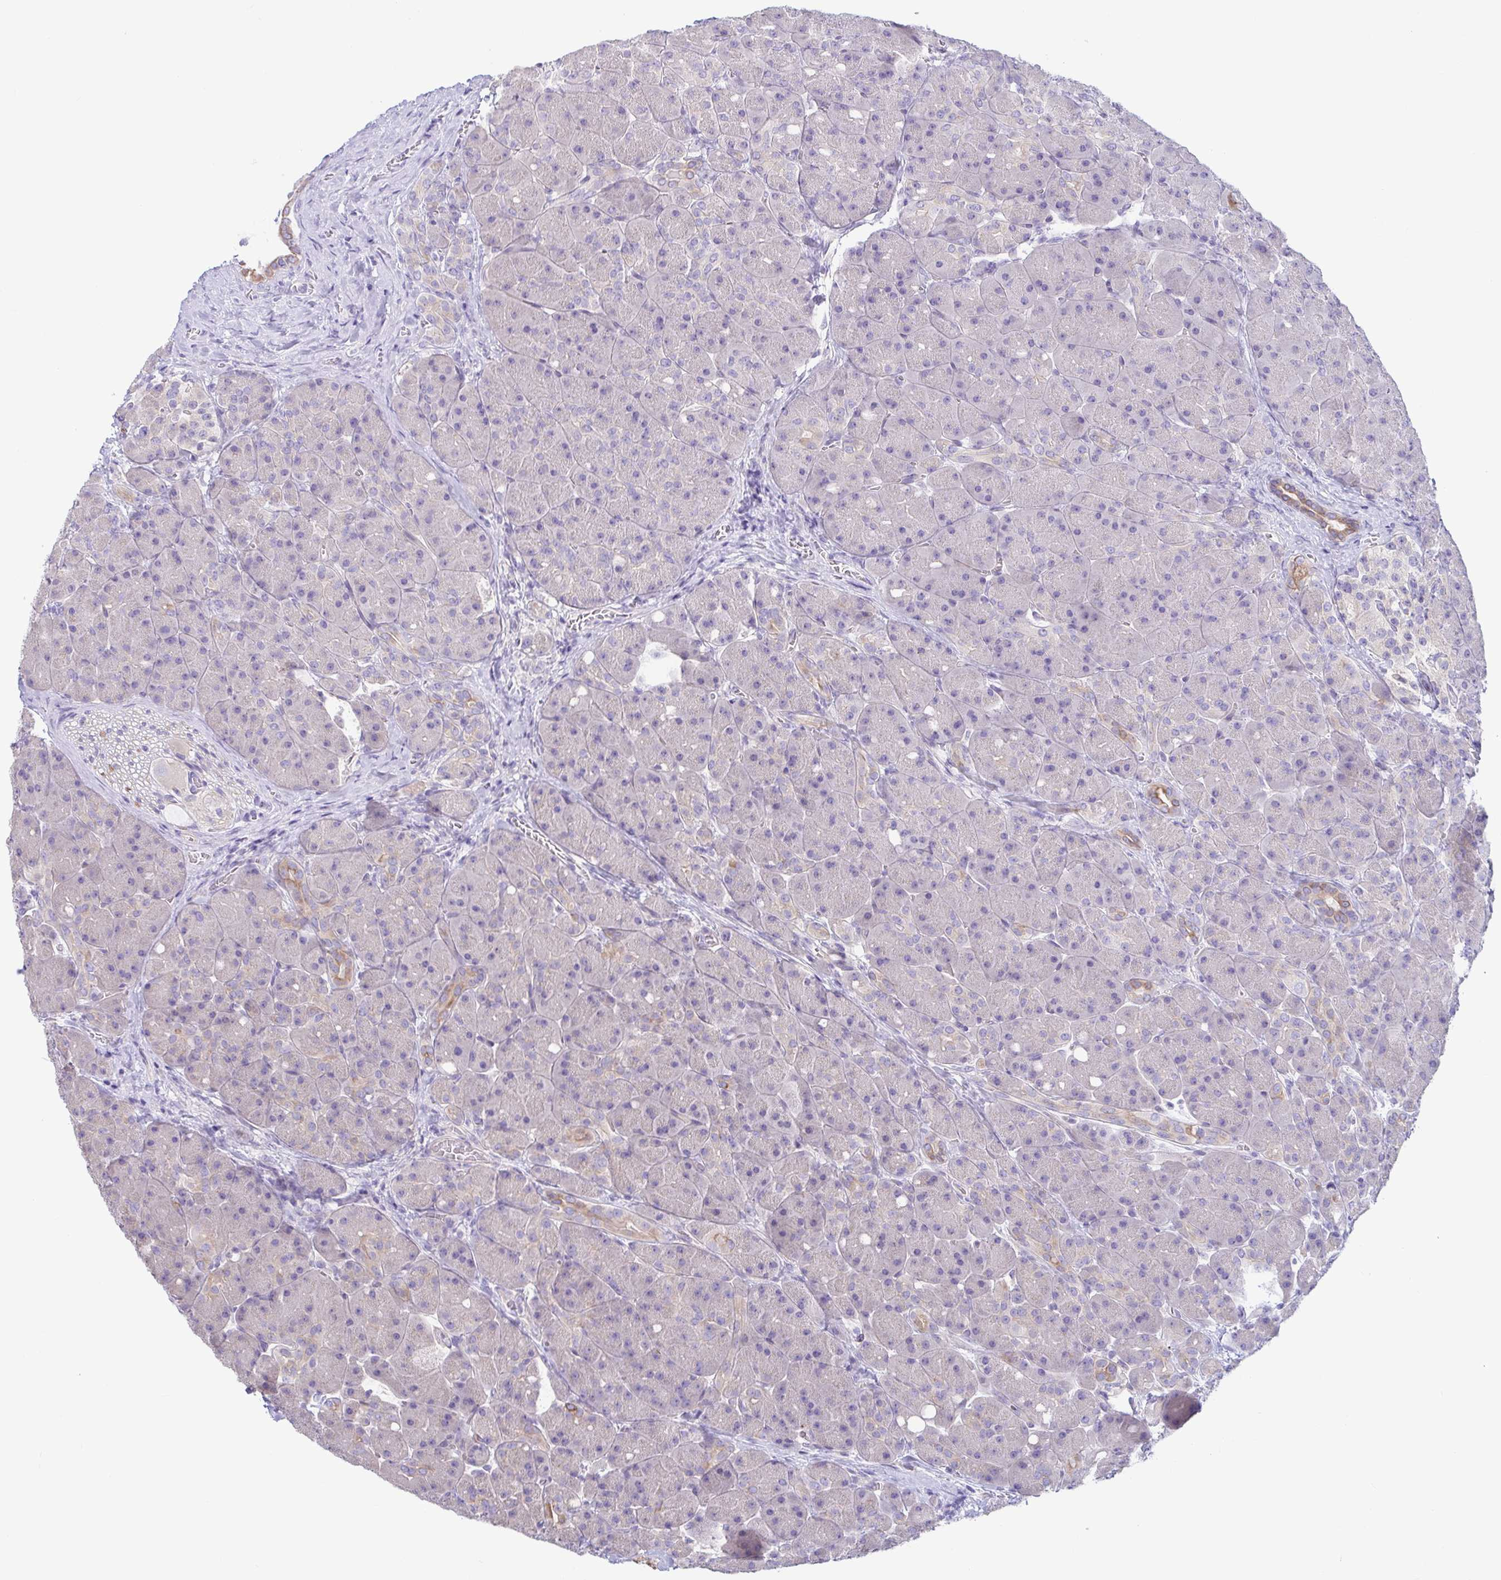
{"staining": {"intensity": "moderate", "quantity": "<25%", "location": "cytoplasmic/membranous"}, "tissue": "pancreas", "cell_type": "Exocrine glandular cells", "image_type": "normal", "snomed": [{"axis": "morphology", "description": "Normal tissue, NOS"}, {"axis": "topography", "description": "Pancreas"}], "caption": "About <25% of exocrine glandular cells in unremarkable human pancreas show moderate cytoplasmic/membranous protein expression as visualized by brown immunohistochemical staining.", "gene": "TNNI2", "patient": {"sex": "male", "age": 55}}